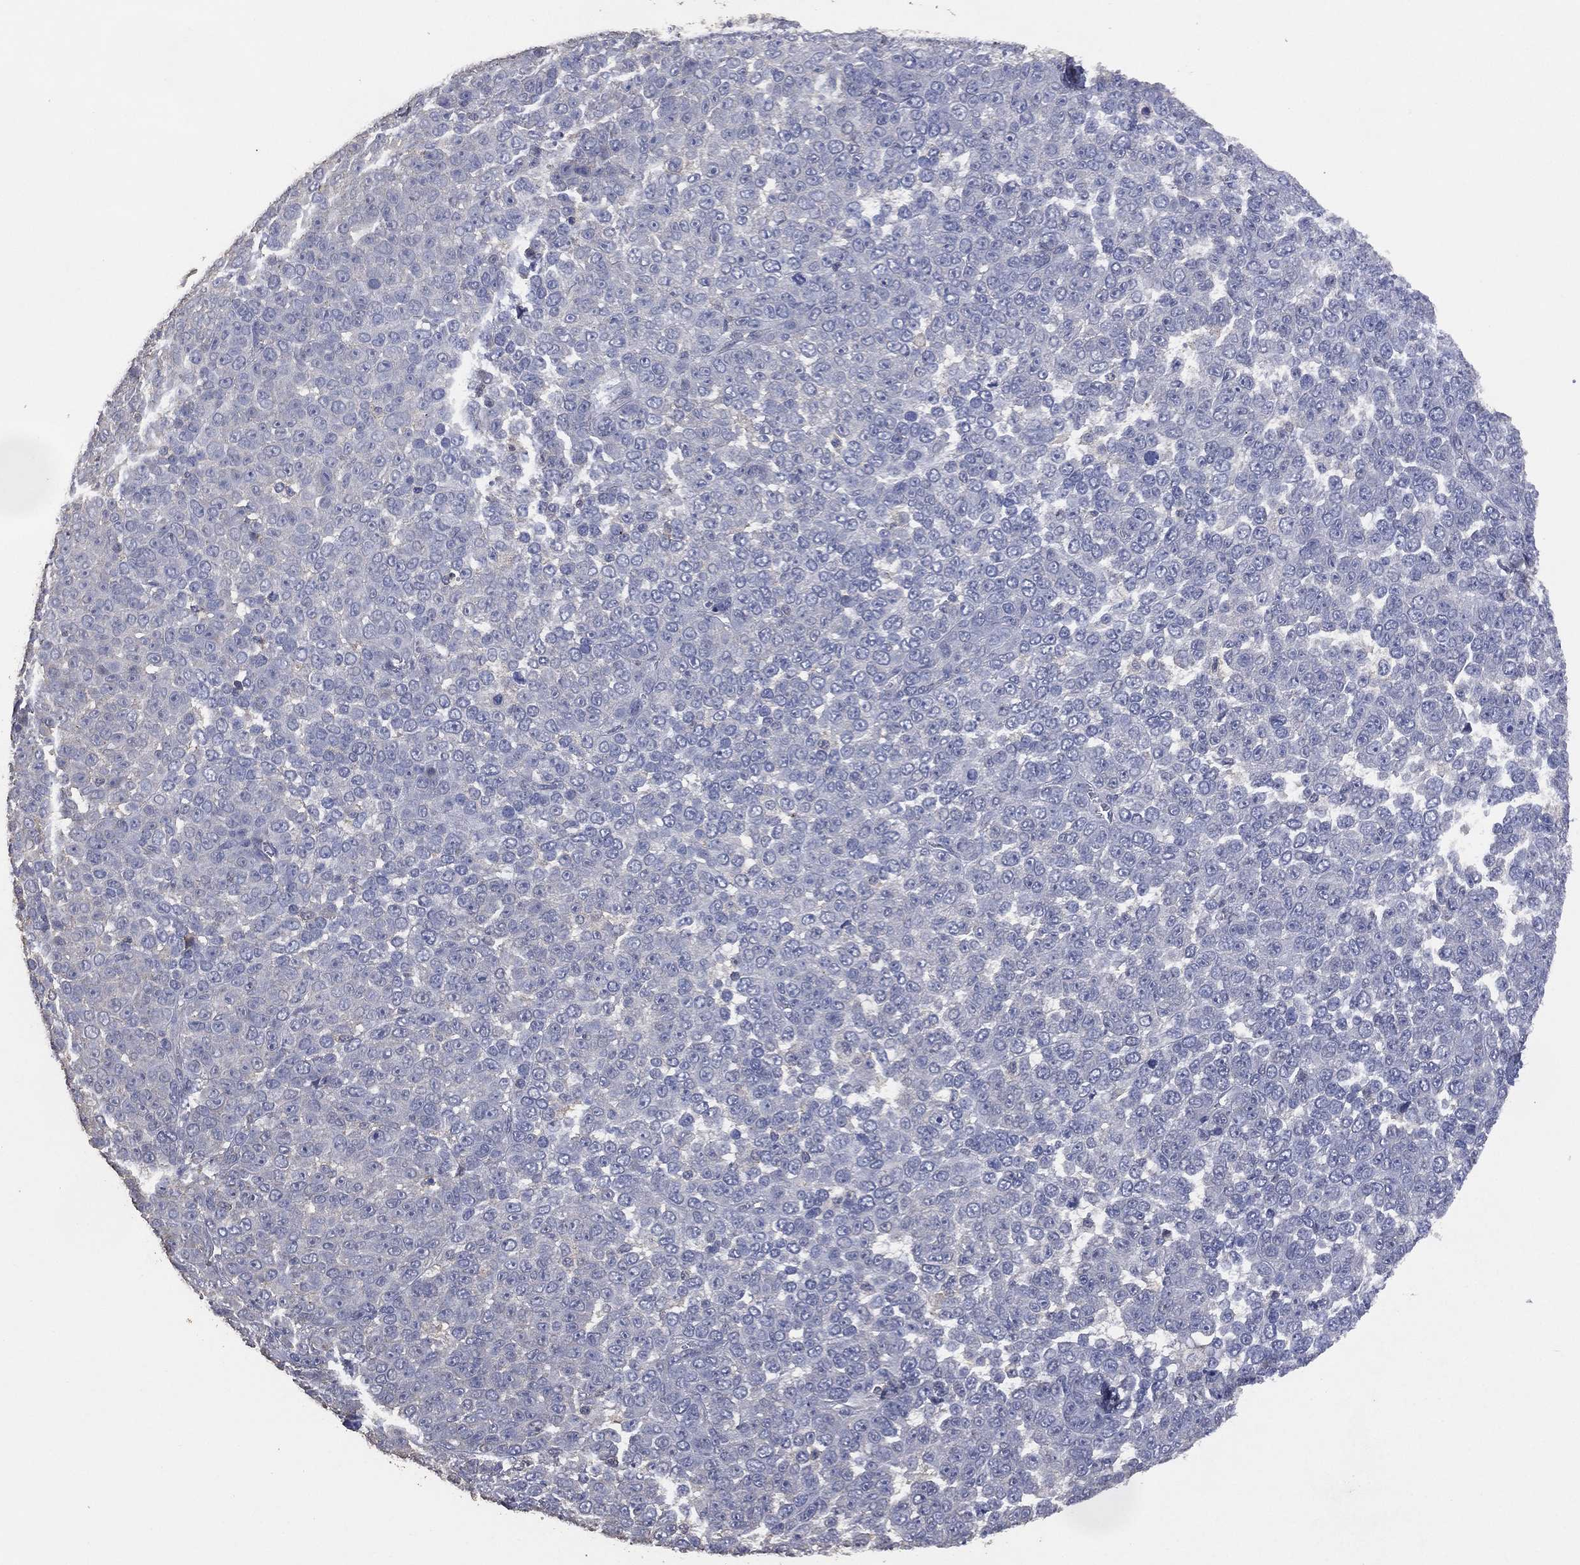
{"staining": {"intensity": "negative", "quantity": "none", "location": "none"}, "tissue": "melanoma", "cell_type": "Tumor cells", "image_type": "cancer", "snomed": [{"axis": "morphology", "description": "Malignant melanoma, NOS"}, {"axis": "topography", "description": "Skin"}], "caption": "The histopathology image displays no significant expression in tumor cells of malignant melanoma.", "gene": "ADPRHL1", "patient": {"sex": "female", "age": 95}}